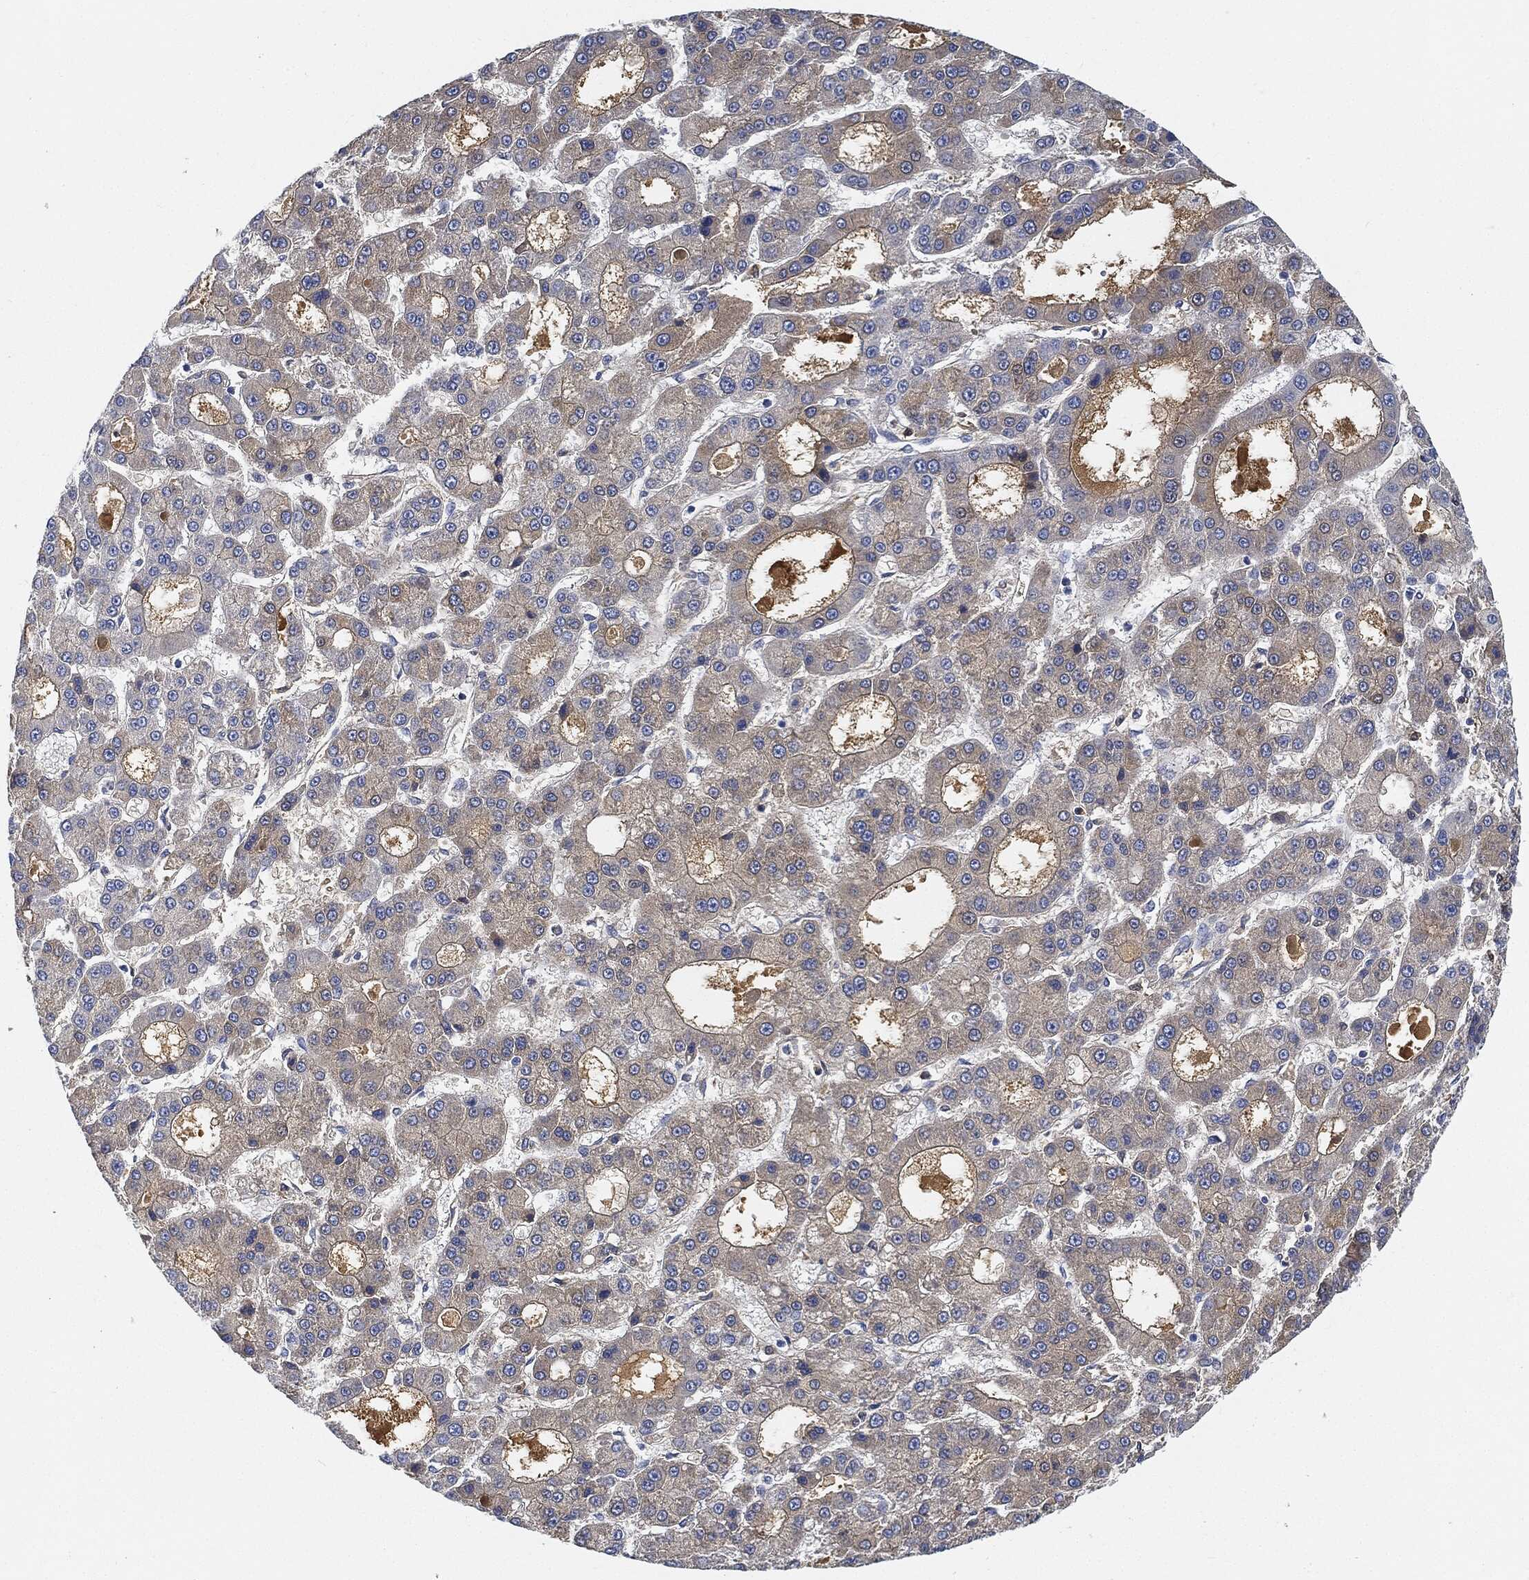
{"staining": {"intensity": "weak", "quantity": "<25%", "location": "cytoplasmic/membranous"}, "tissue": "liver cancer", "cell_type": "Tumor cells", "image_type": "cancer", "snomed": [{"axis": "morphology", "description": "Carcinoma, Hepatocellular, NOS"}, {"axis": "topography", "description": "Liver"}], "caption": "Tumor cells are negative for brown protein staining in liver hepatocellular carcinoma.", "gene": "IGLV6-57", "patient": {"sex": "male", "age": 70}}